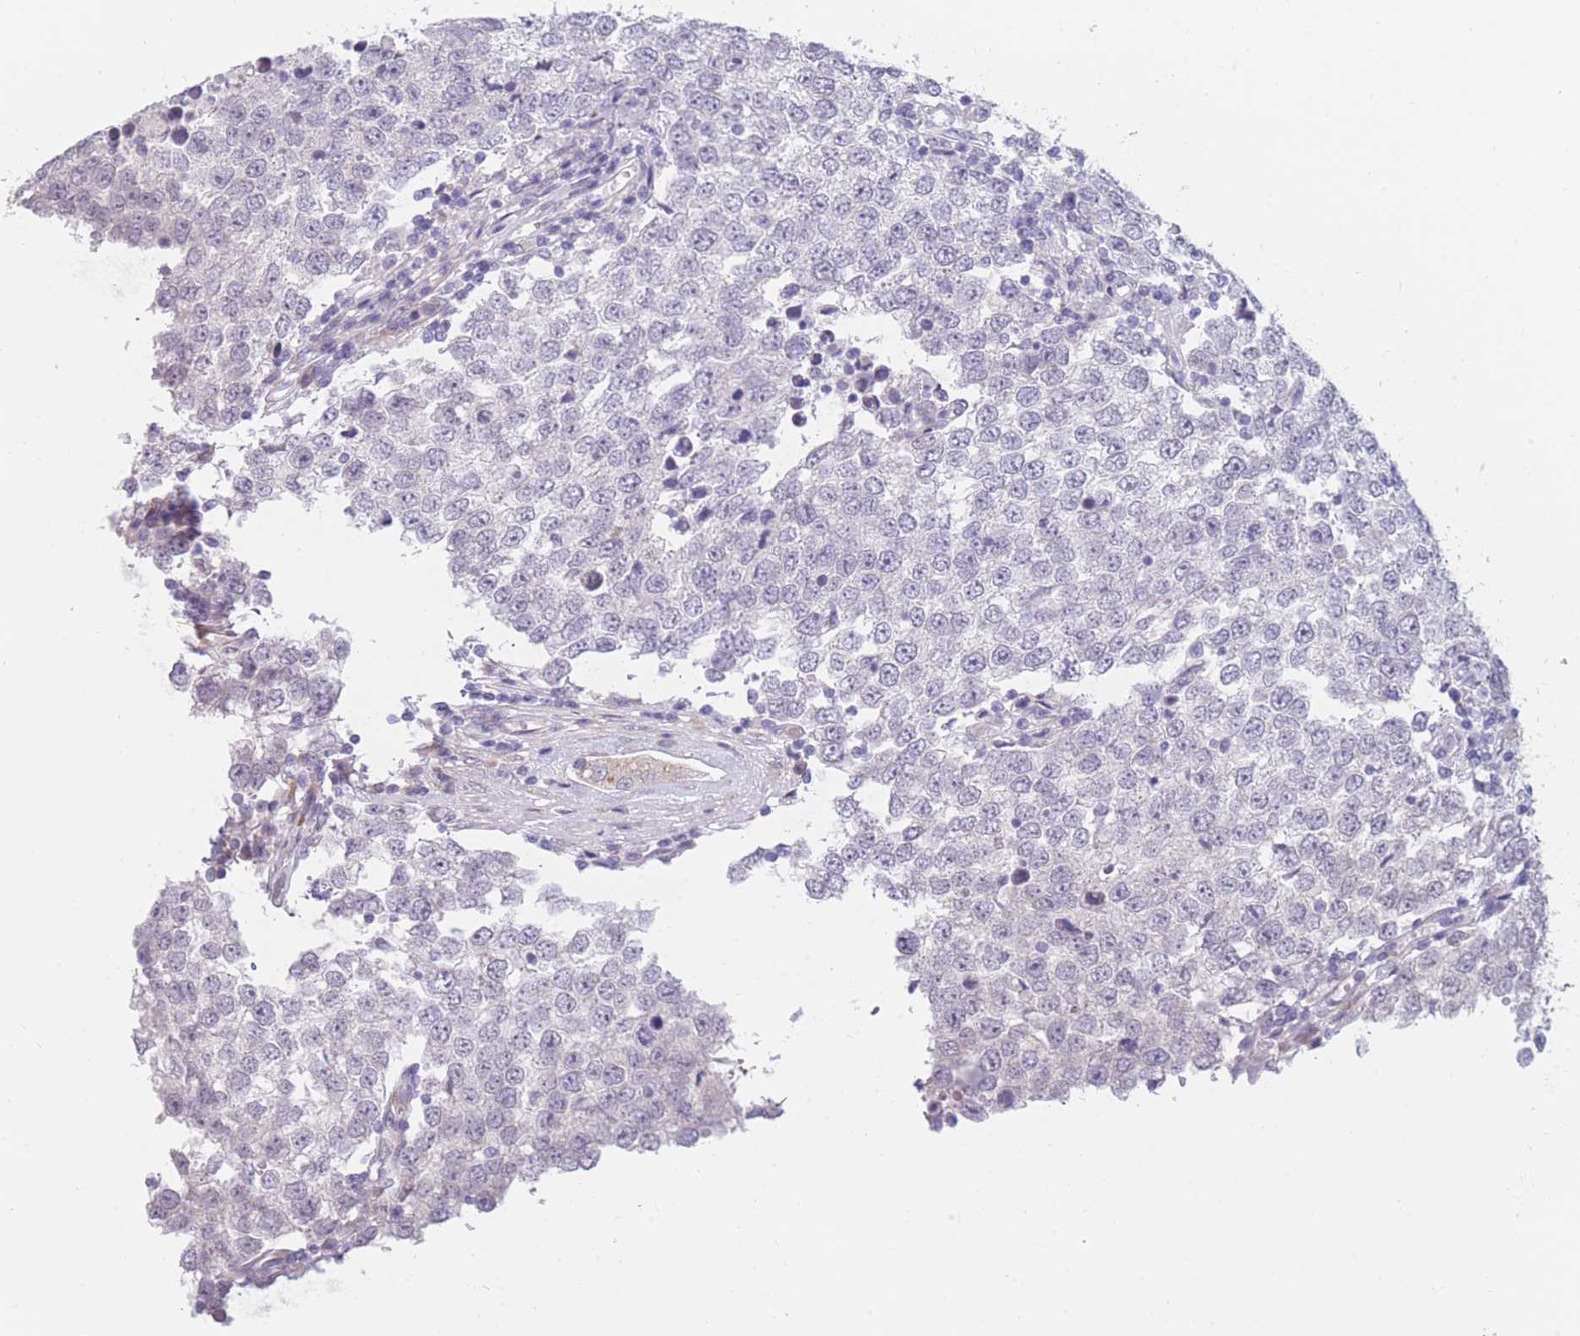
{"staining": {"intensity": "negative", "quantity": "none", "location": "none"}, "tissue": "testis cancer", "cell_type": "Tumor cells", "image_type": "cancer", "snomed": [{"axis": "morphology", "description": "Seminoma, NOS"}, {"axis": "morphology", "description": "Carcinoma, Embryonal, NOS"}, {"axis": "topography", "description": "Testis"}], "caption": "This is an immunohistochemistry (IHC) photomicrograph of human testis cancer (embryonal carcinoma). There is no positivity in tumor cells.", "gene": "COL27A1", "patient": {"sex": "male", "age": 28}}